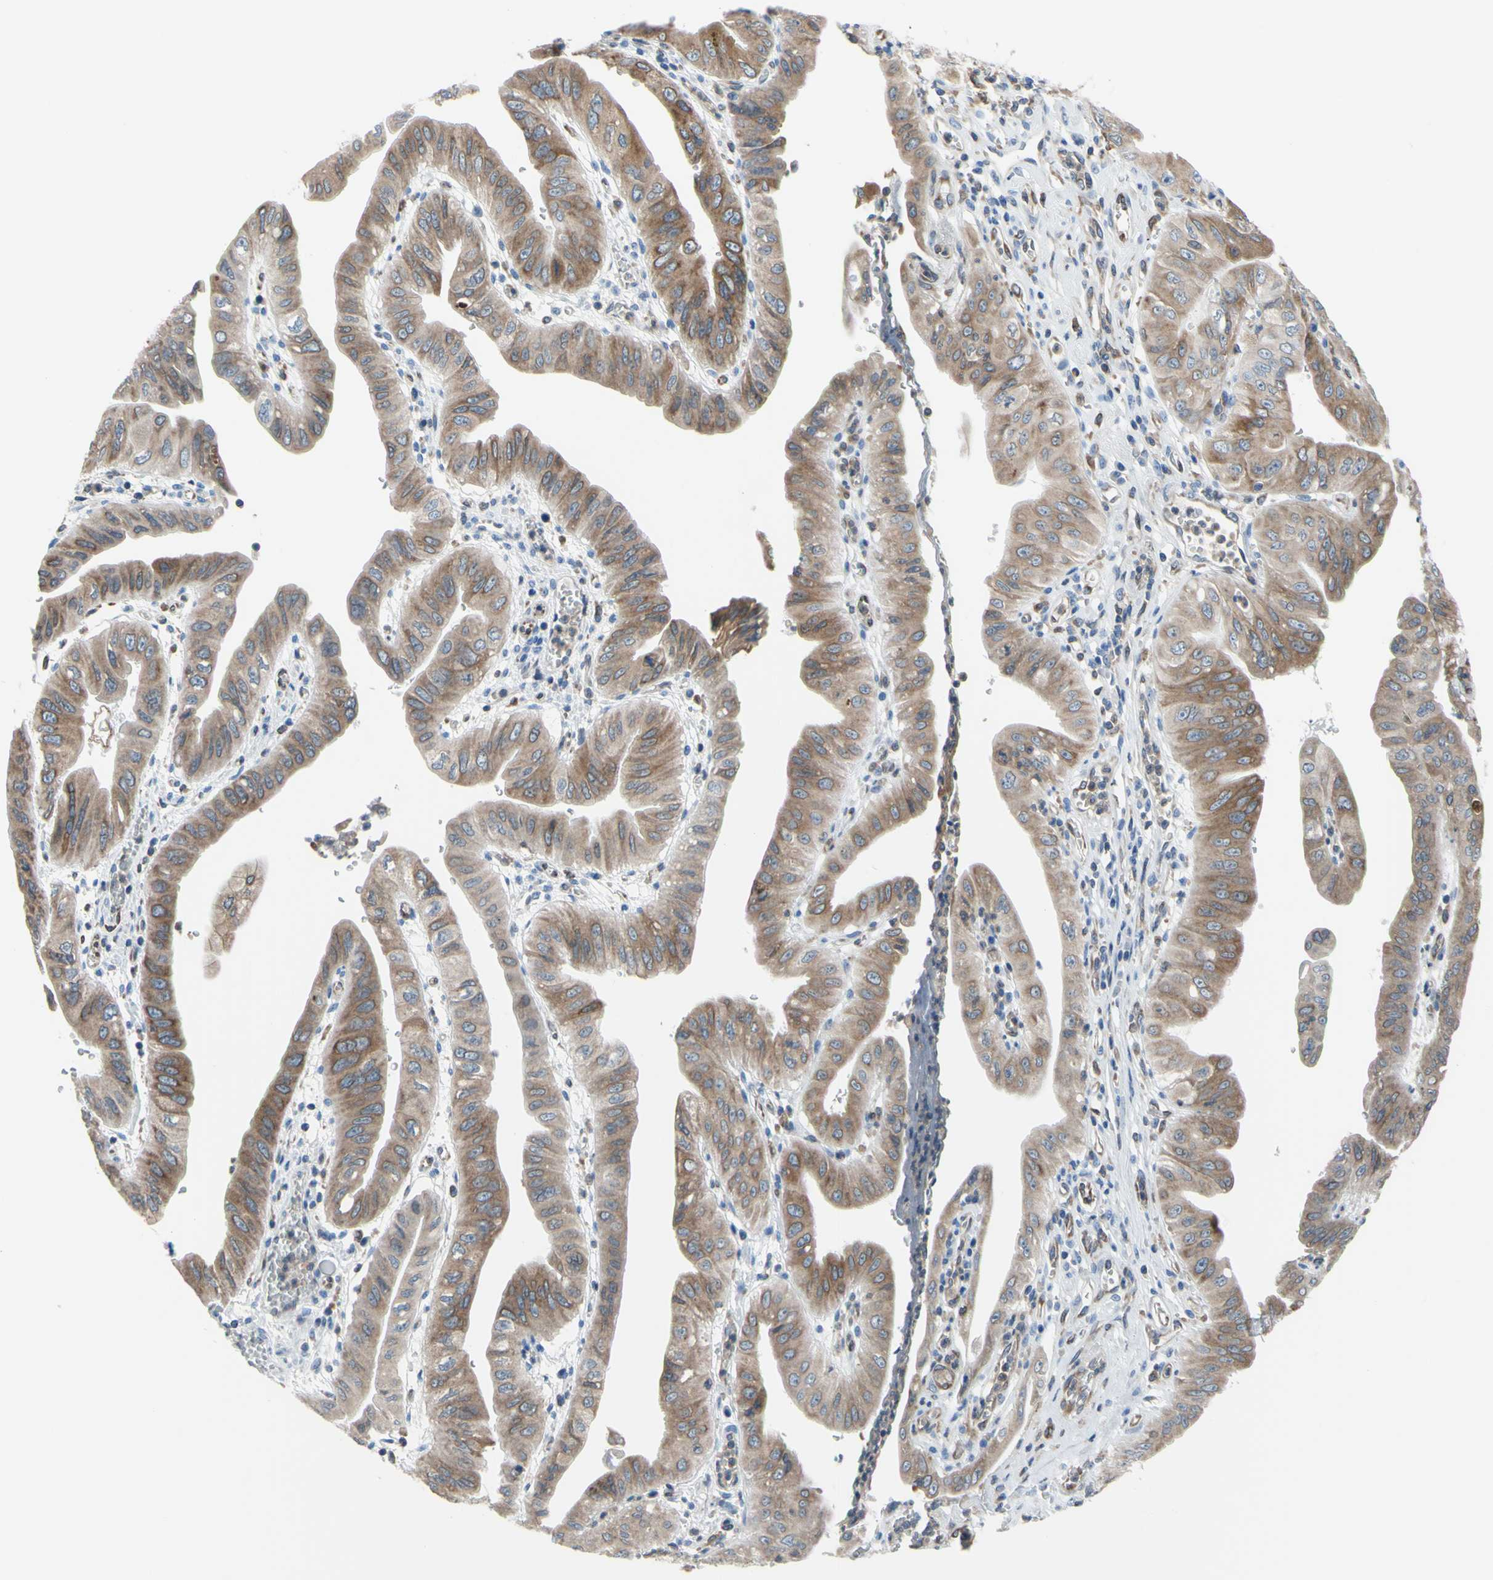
{"staining": {"intensity": "moderate", "quantity": ">75%", "location": "cytoplasmic/membranous"}, "tissue": "pancreatic cancer", "cell_type": "Tumor cells", "image_type": "cancer", "snomed": [{"axis": "morphology", "description": "Normal tissue, NOS"}, {"axis": "topography", "description": "Lymph node"}], "caption": "Human pancreatic cancer stained with a brown dye displays moderate cytoplasmic/membranous positive positivity in about >75% of tumor cells.", "gene": "MGST2", "patient": {"sex": "male", "age": 50}}